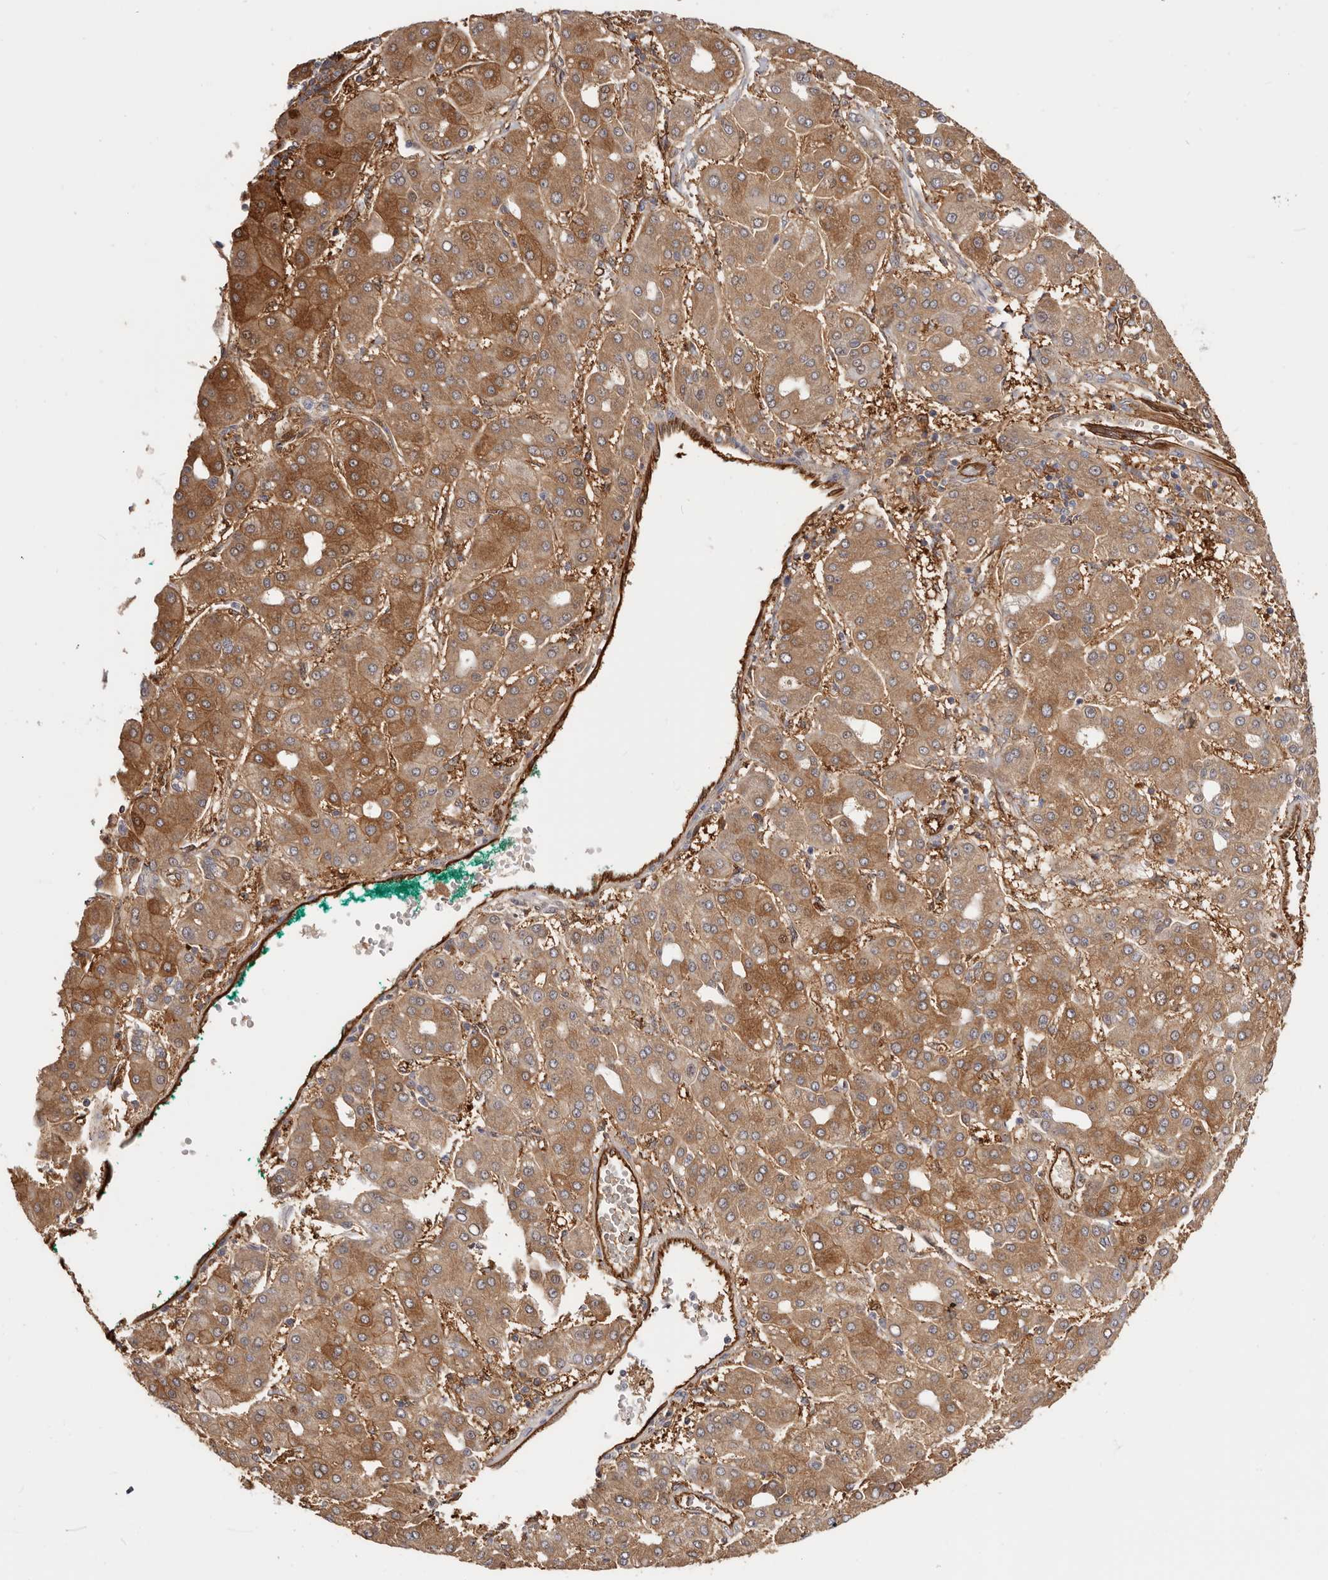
{"staining": {"intensity": "strong", "quantity": ">75%", "location": "cytoplasmic/membranous"}, "tissue": "liver cancer", "cell_type": "Tumor cells", "image_type": "cancer", "snomed": [{"axis": "morphology", "description": "Carcinoma, Hepatocellular, NOS"}, {"axis": "topography", "description": "Liver"}], "caption": "Strong cytoplasmic/membranous staining for a protein is seen in approximately >75% of tumor cells of liver cancer using IHC.", "gene": "LAP3", "patient": {"sex": "male", "age": 65}}